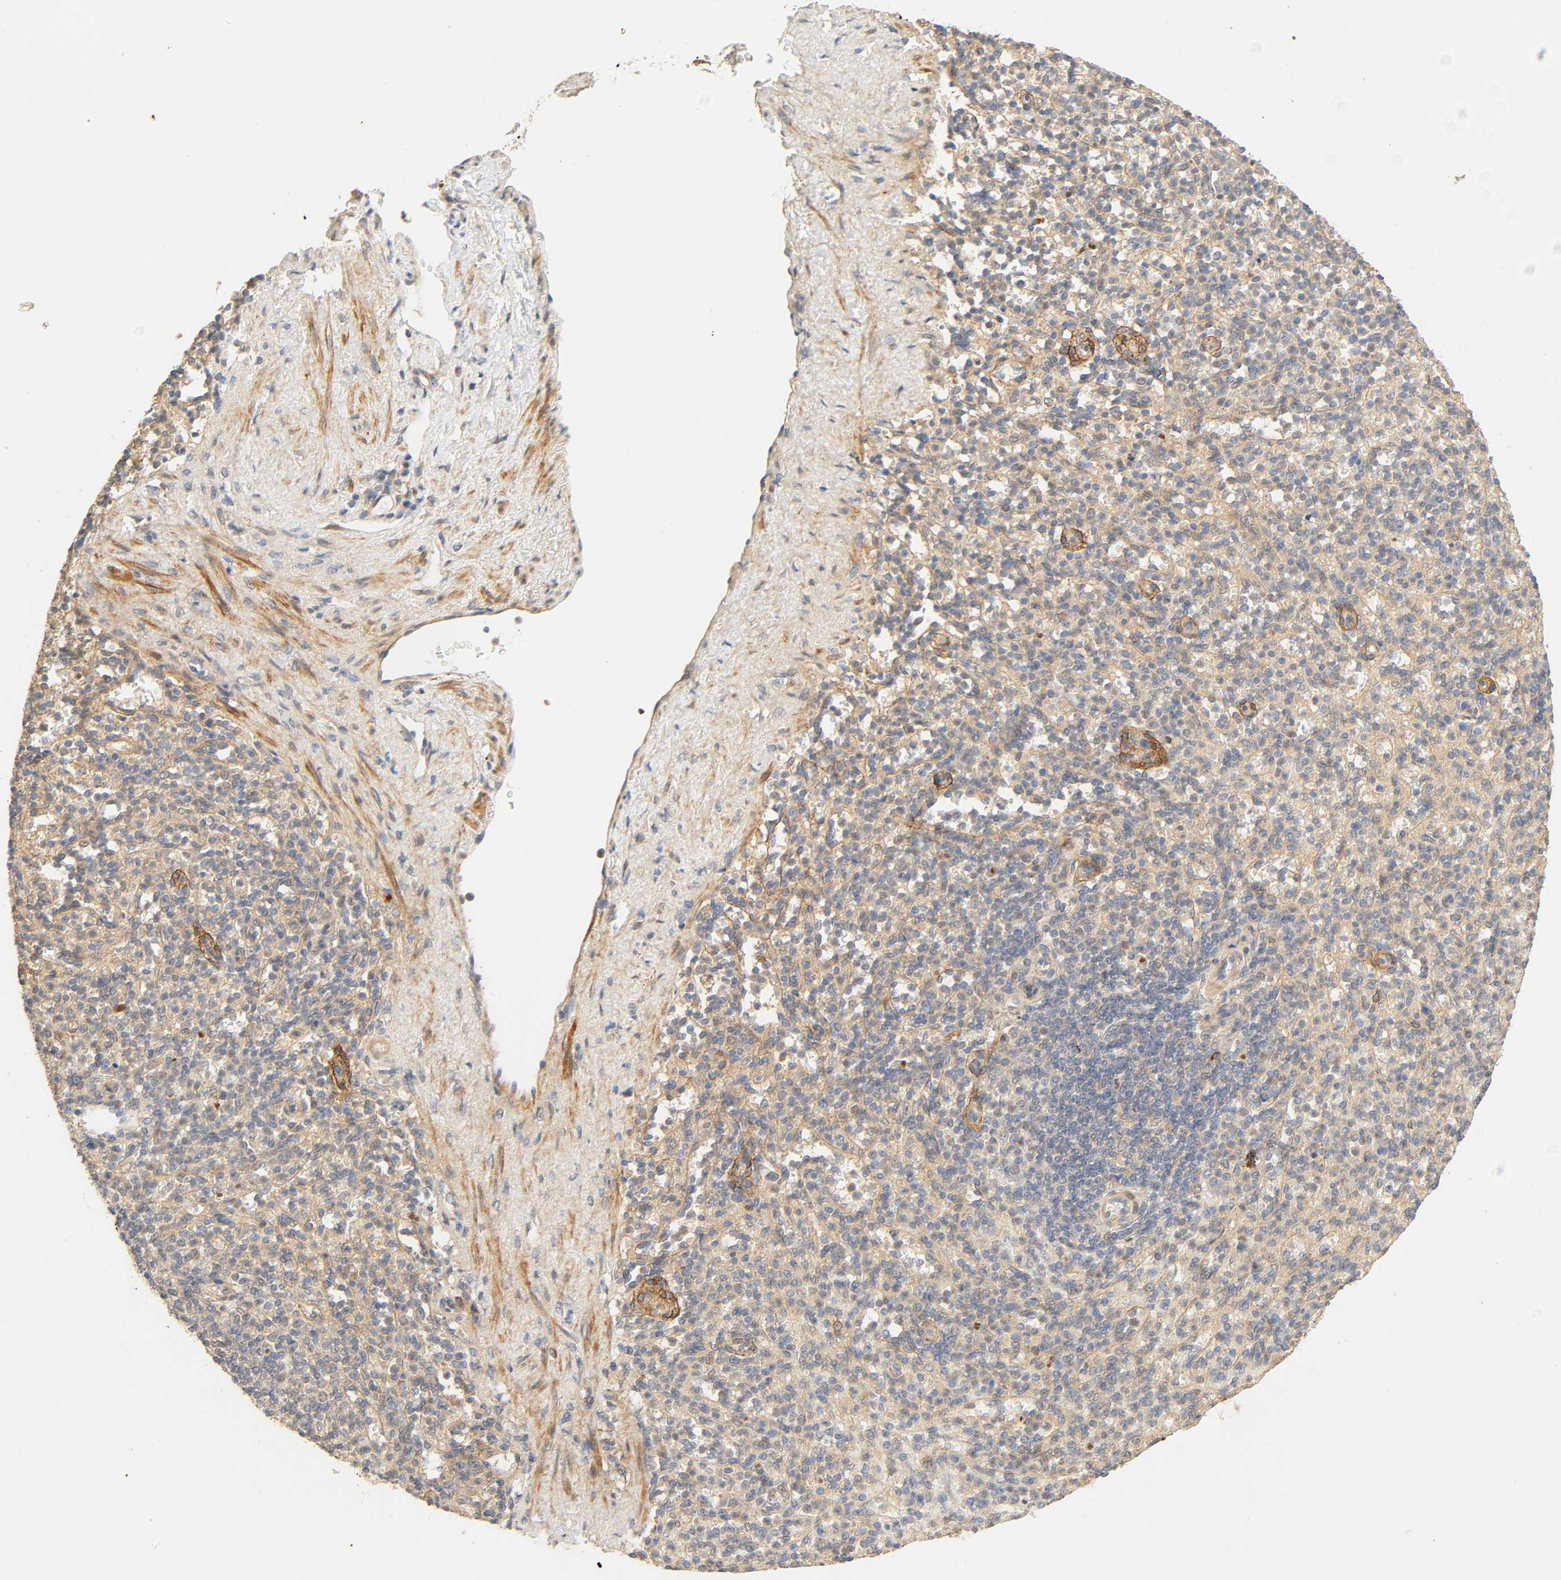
{"staining": {"intensity": "weak", "quantity": "25%-75%", "location": "cytoplasmic/membranous"}, "tissue": "spleen", "cell_type": "Cells in red pulp", "image_type": "normal", "snomed": [{"axis": "morphology", "description": "Normal tissue, NOS"}, {"axis": "topography", "description": "Spleen"}], "caption": "This is an image of immunohistochemistry (IHC) staining of benign spleen, which shows weak expression in the cytoplasmic/membranous of cells in red pulp.", "gene": "CACNA1G", "patient": {"sex": "female", "age": 74}}